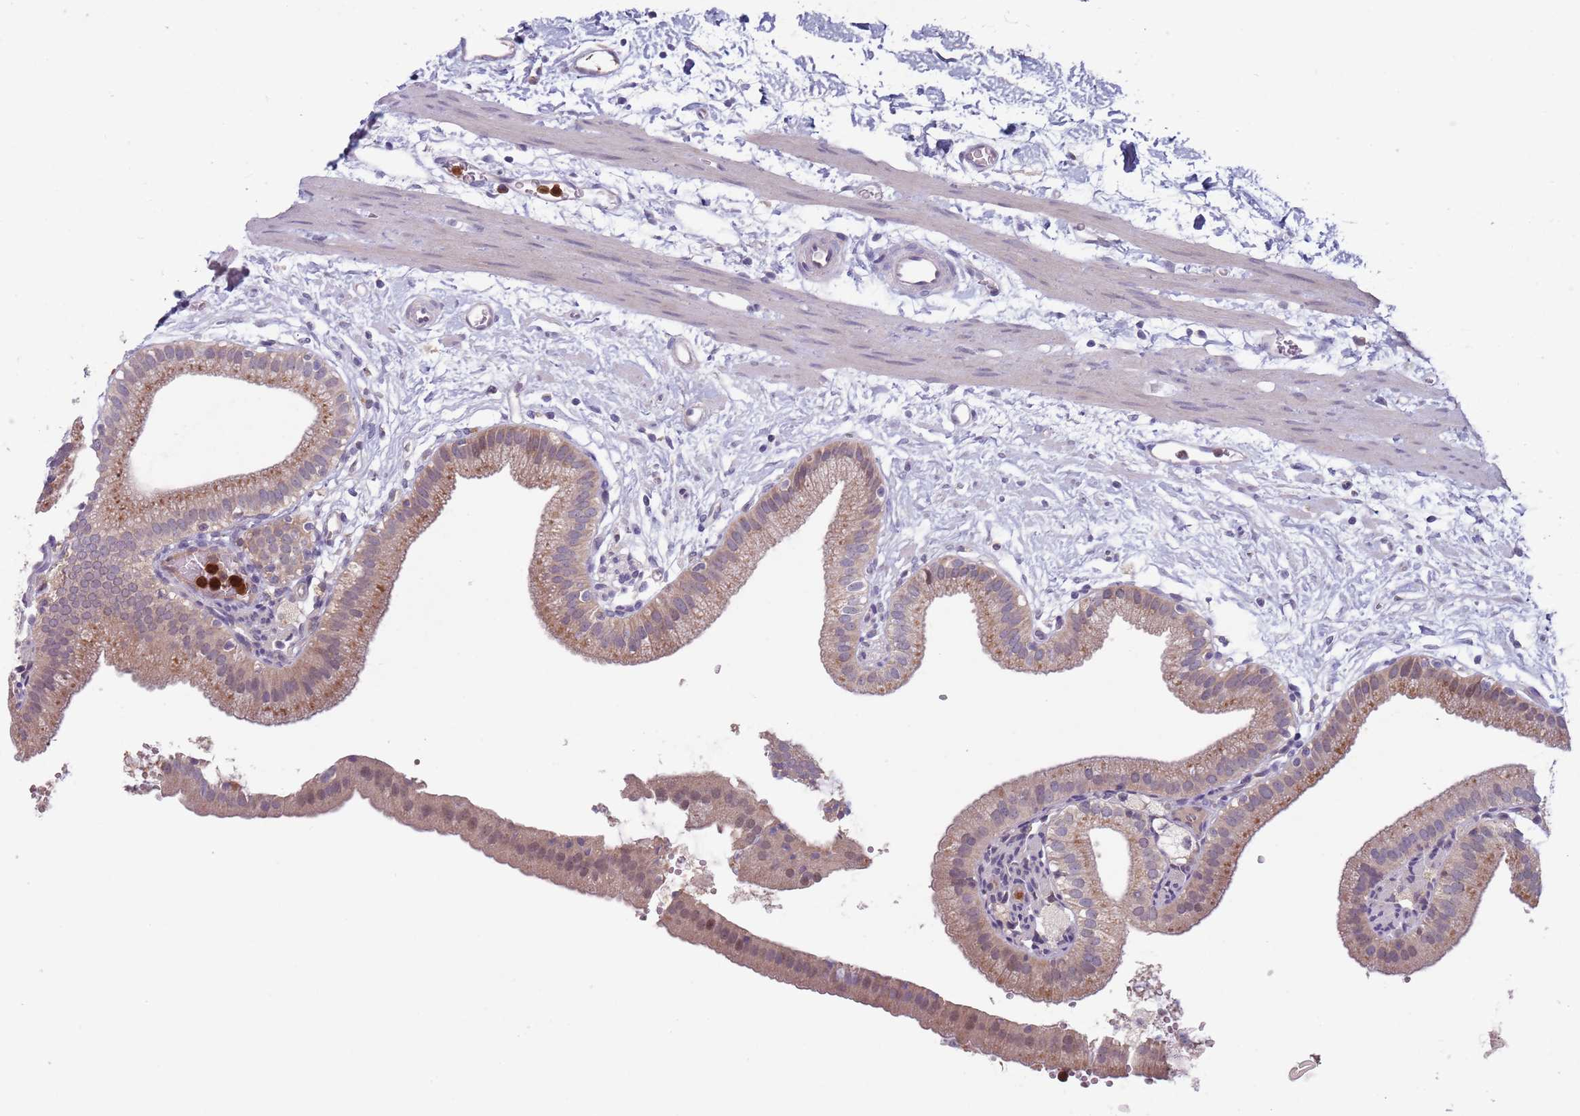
{"staining": {"intensity": "moderate", "quantity": "25%-75%", "location": "cytoplasmic/membranous"}, "tissue": "gallbladder", "cell_type": "Glandular cells", "image_type": "normal", "snomed": [{"axis": "morphology", "description": "Normal tissue, NOS"}, {"axis": "topography", "description": "Gallbladder"}], "caption": "High-magnification brightfield microscopy of unremarkable gallbladder stained with DAB (3,3'-diaminobenzidine) (brown) and counterstained with hematoxylin (blue). glandular cells exhibit moderate cytoplasmic/membranous expression is seen in about25%-75% of cells.", "gene": "TYW1B", "patient": {"sex": "male", "age": 55}}